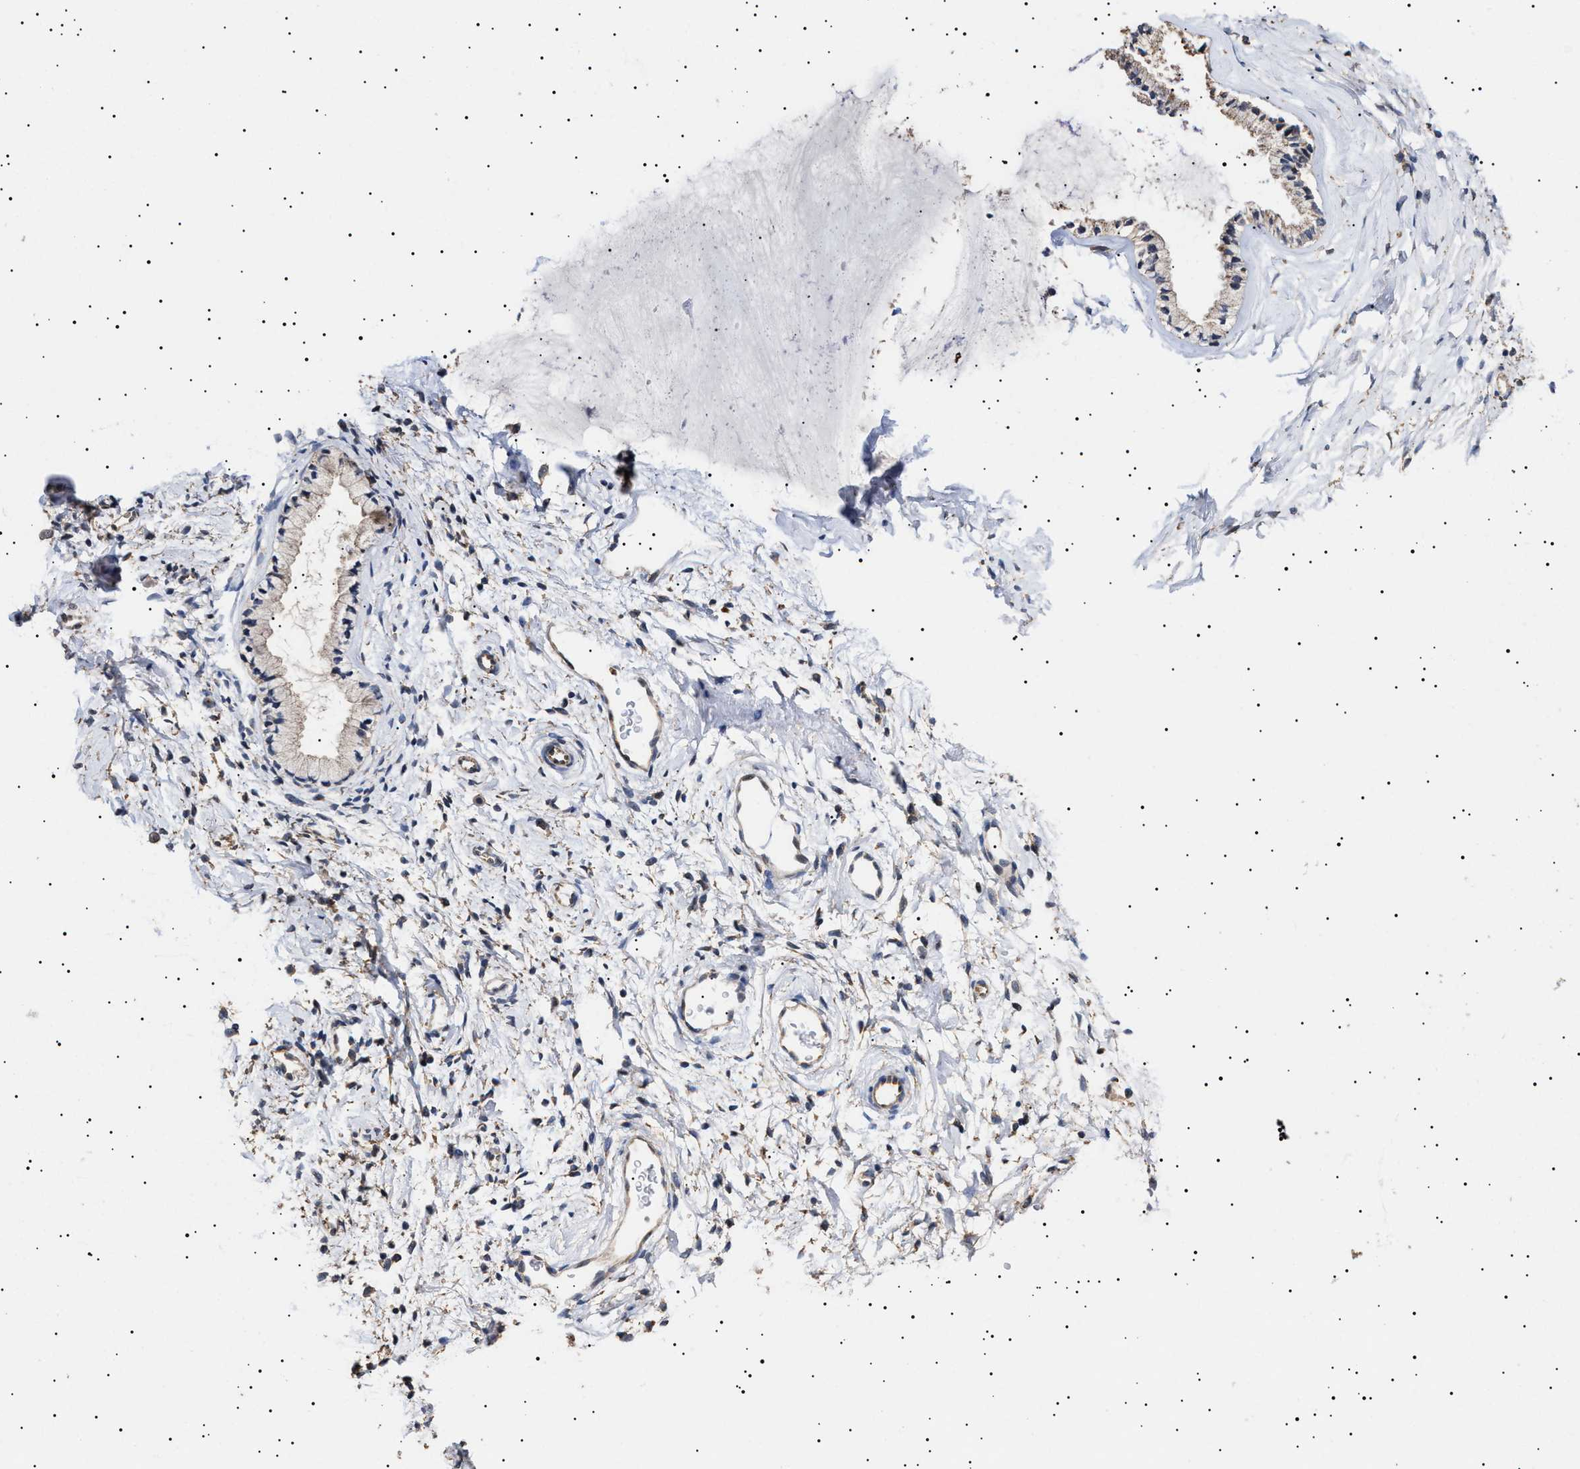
{"staining": {"intensity": "weak", "quantity": ">75%", "location": "cytoplasmic/membranous"}, "tissue": "cervix", "cell_type": "Glandular cells", "image_type": "normal", "snomed": [{"axis": "morphology", "description": "Normal tissue, NOS"}, {"axis": "topography", "description": "Cervix"}], "caption": "IHC (DAB (3,3'-diaminobenzidine)) staining of normal cervix displays weak cytoplasmic/membranous protein positivity in about >75% of glandular cells. Immunohistochemistry stains the protein in brown and the nuclei are stained blue.", "gene": "KRBA1", "patient": {"sex": "female", "age": 72}}